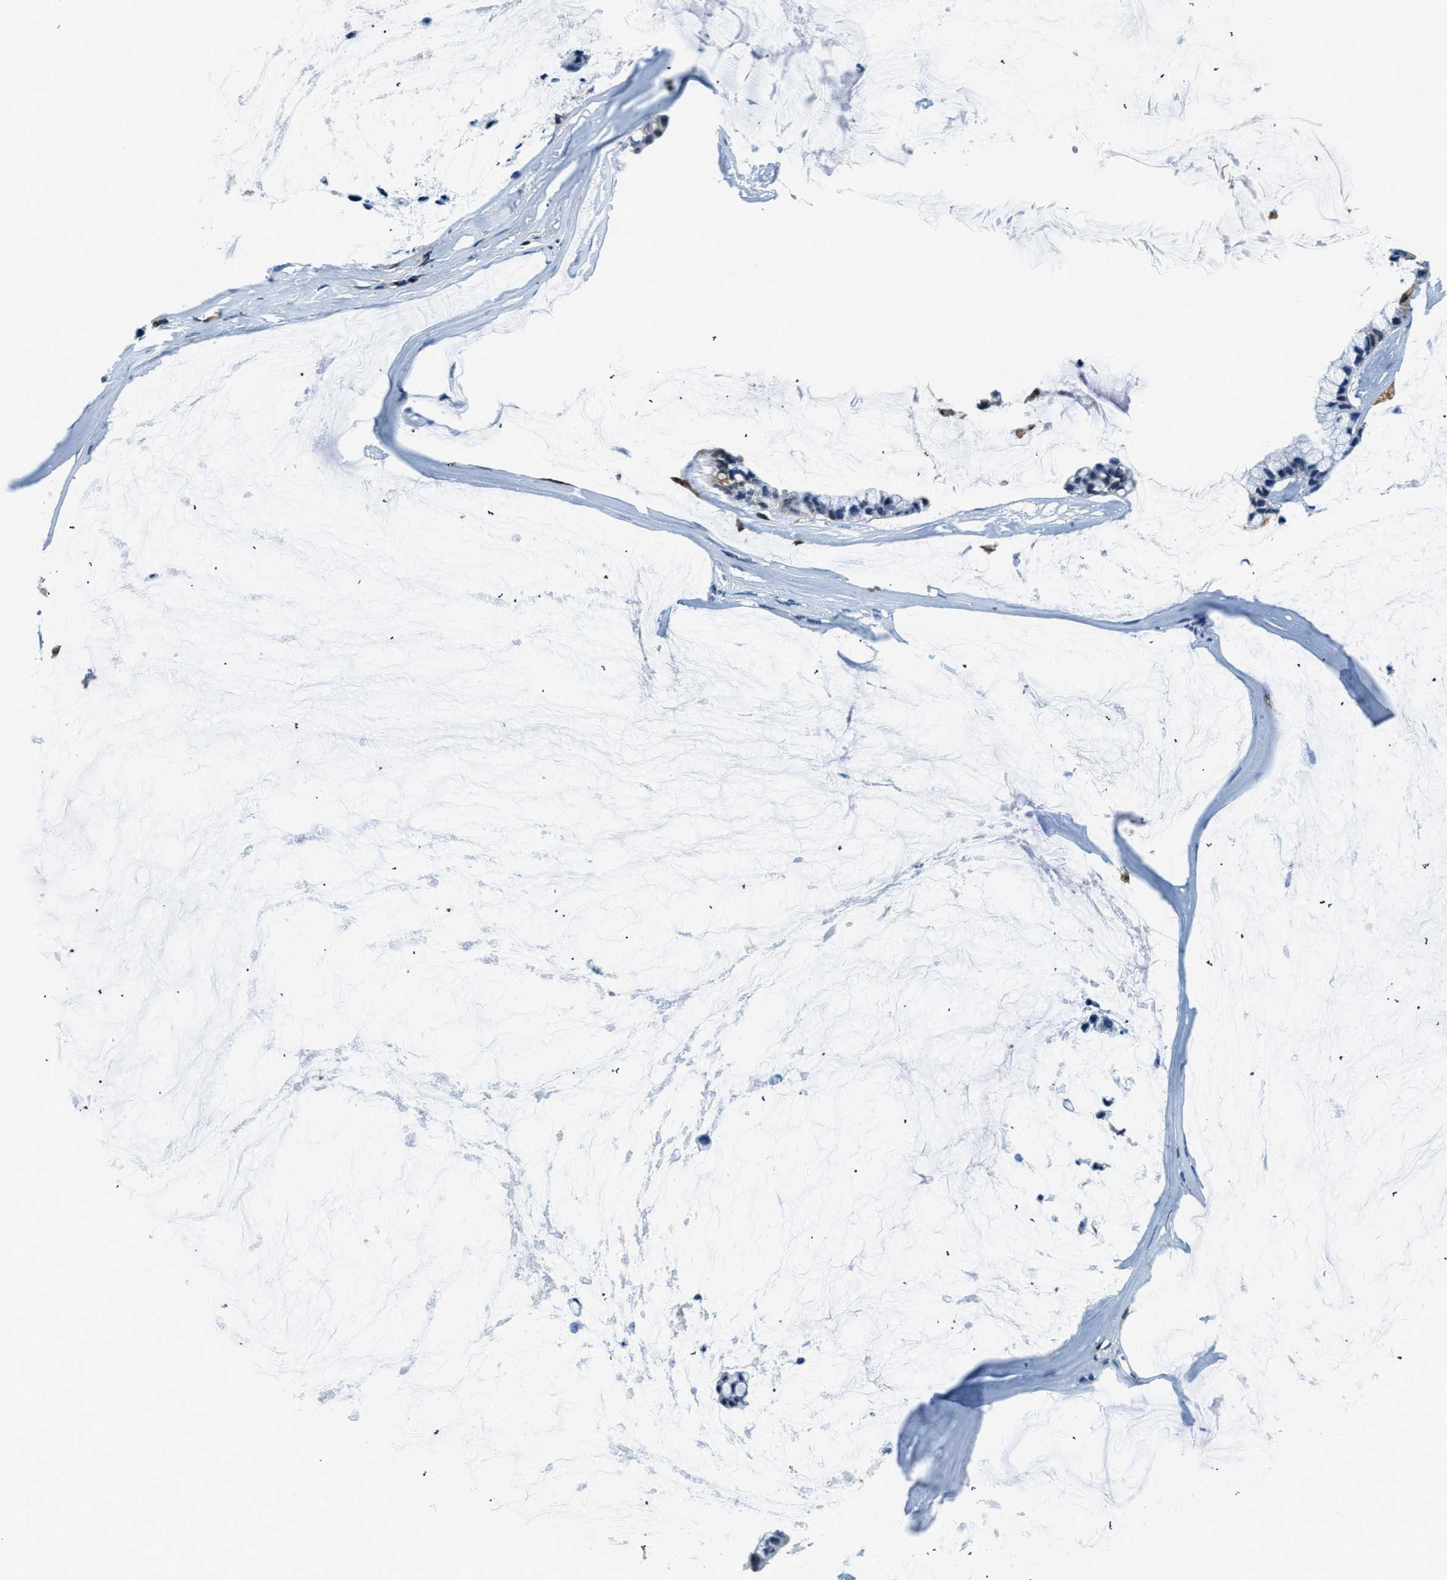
{"staining": {"intensity": "negative", "quantity": "none", "location": "none"}, "tissue": "ovarian cancer", "cell_type": "Tumor cells", "image_type": "cancer", "snomed": [{"axis": "morphology", "description": "Cystadenocarcinoma, mucinous, NOS"}, {"axis": "topography", "description": "Ovary"}], "caption": "This is a image of immunohistochemistry staining of ovarian cancer (mucinous cystadenocarcinoma), which shows no expression in tumor cells. Nuclei are stained in blue.", "gene": "CAPG", "patient": {"sex": "female", "age": 39}}